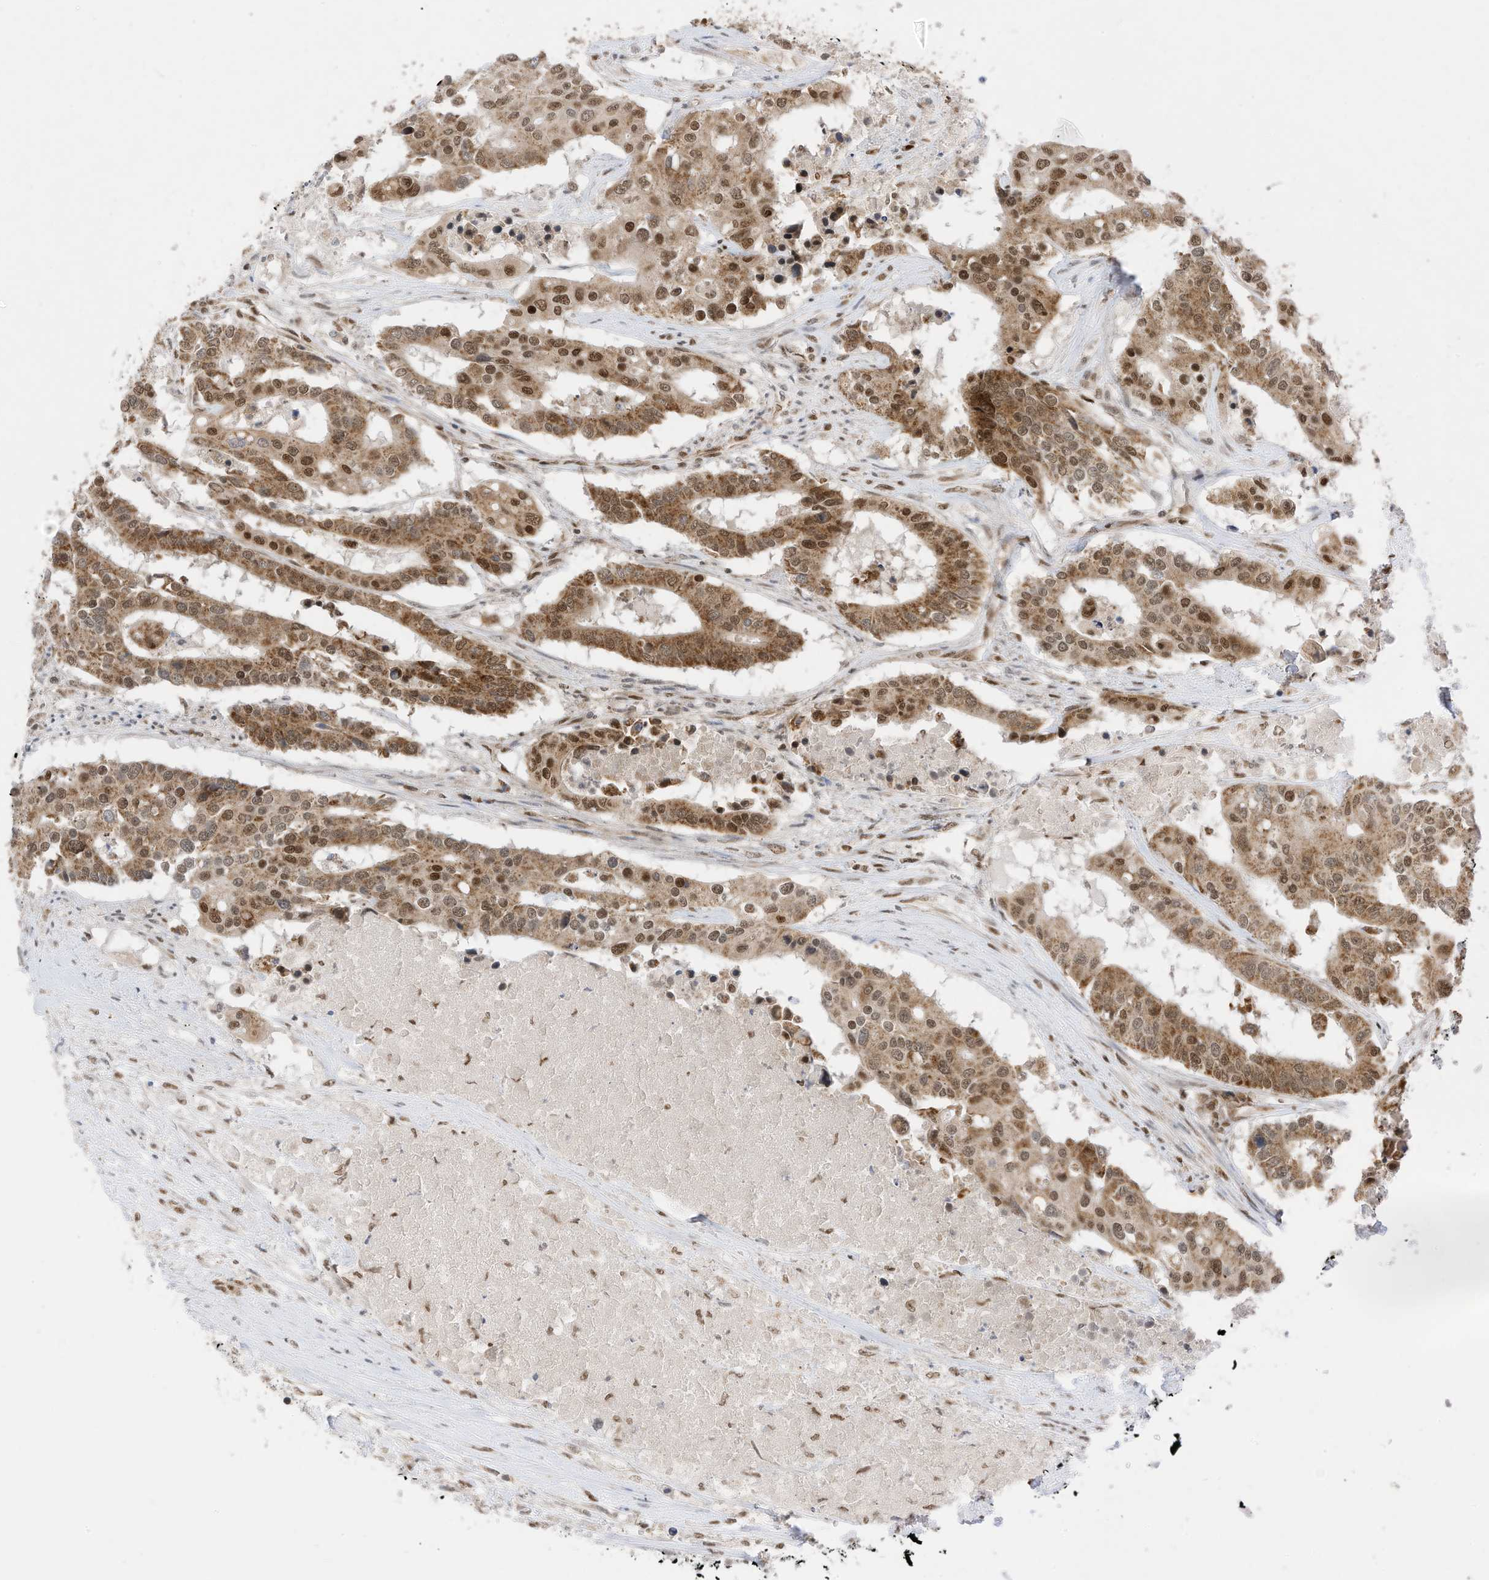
{"staining": {"intensity": "moderate", "quantity": ">75%", "location": "cytoplasmic/membranous,nuclear"}, "tissue": "colorectal cancer", "cell_type": "Tumor cells", "image_type": "cancer", "snomed": [{"axis": "morphology", "description": "Adenocarcinoma, NOS"}, {"axis": "topography", "description": "Colon"}], "caption": "Brown immunohistochemical staining in colorectal cancer demonstrates moderate cytoplasmic/membranous and nuclear expression in approximately >75% of tumor cells. (DAB (3,3'-diaminobenzidine) IHC with brightfield microscopy, high magnification).", "gene": "AURKAIP1", "patient": {"sex": "male", "age": 77}}